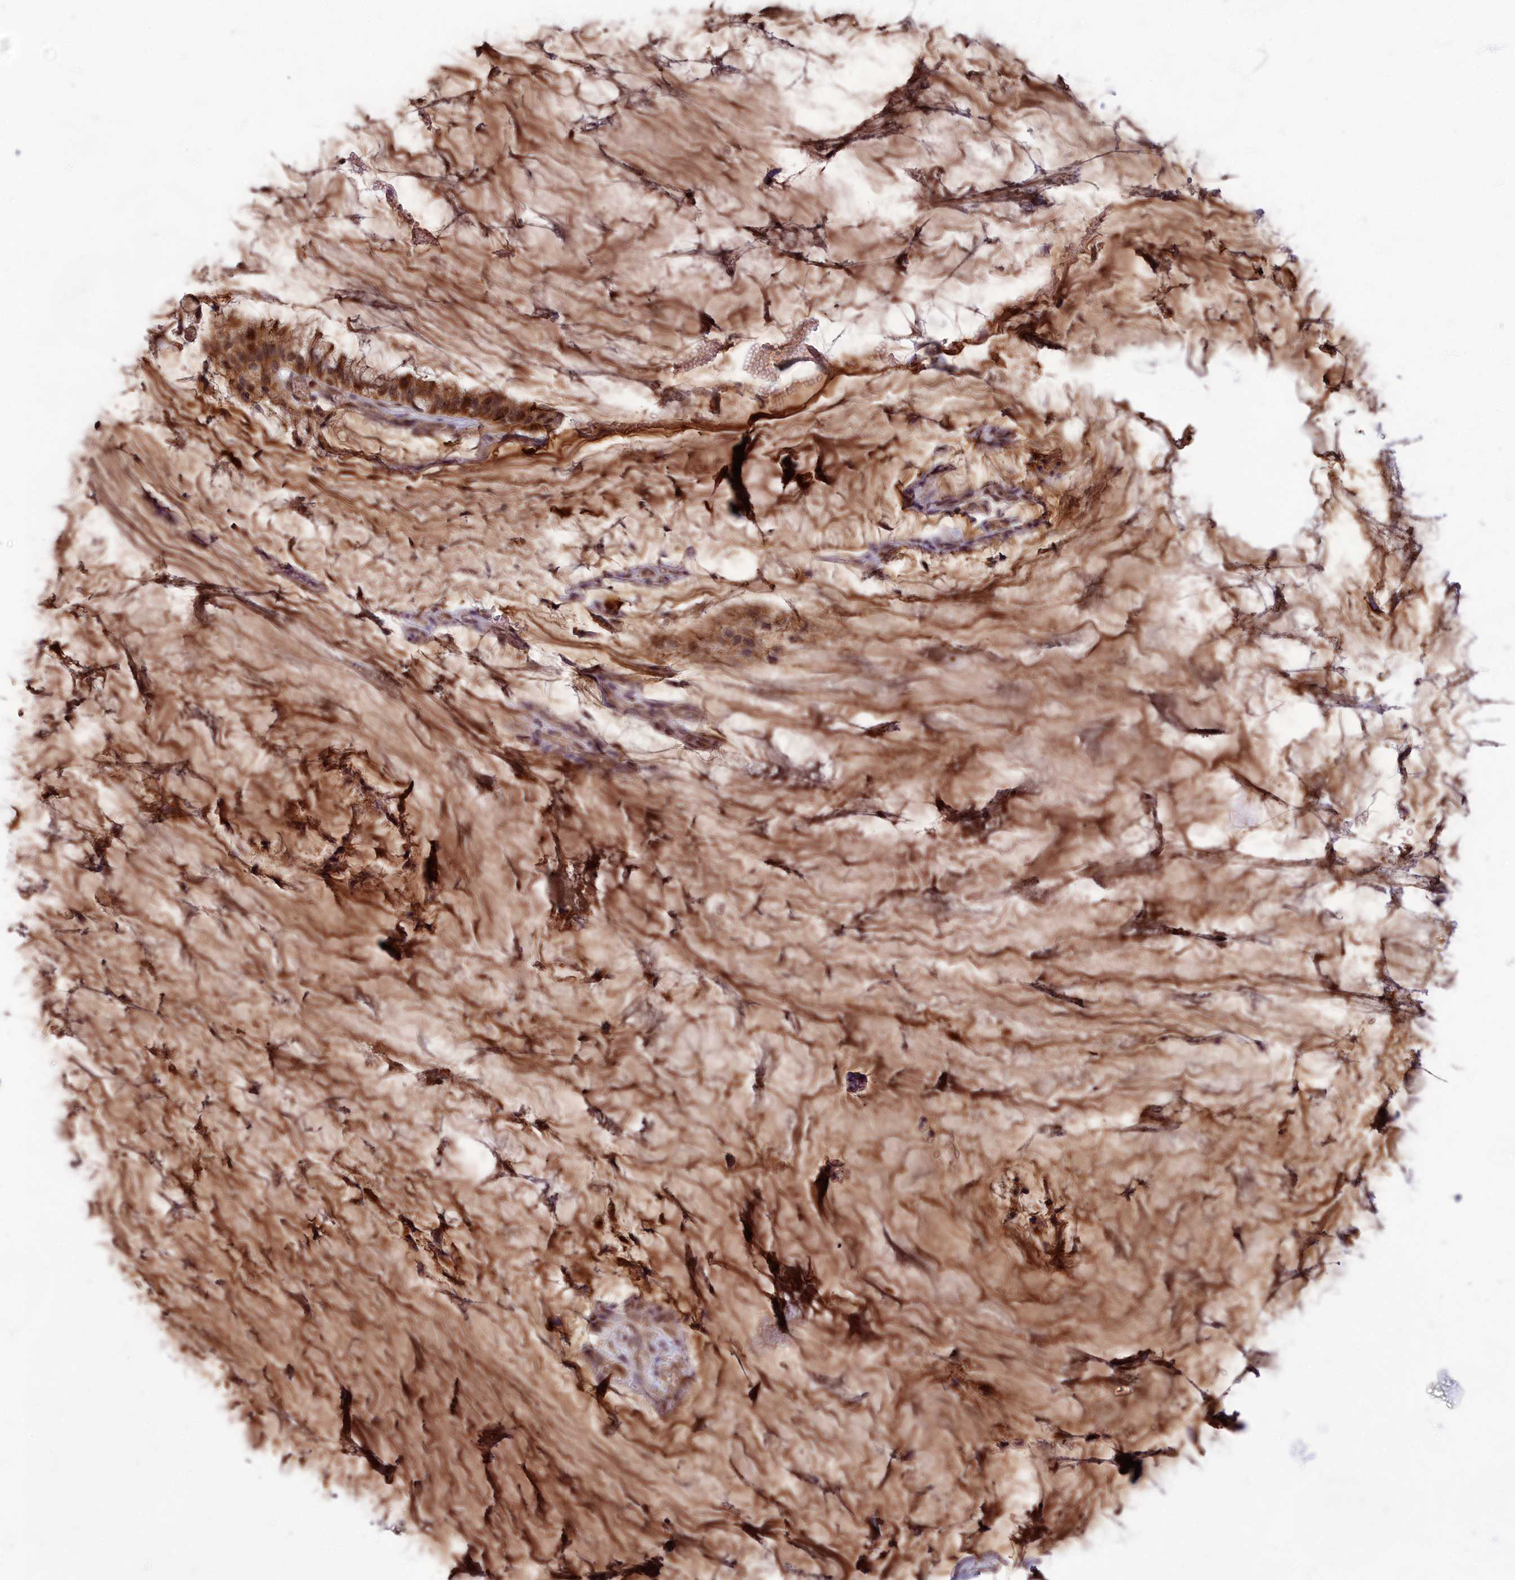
{"staining": {"intensity": "moderate", "quantity": ">75%", "location": "cytoplasmic/membranous,nuclear"}, "tissue": "ovarian cancer", "cell_type": "Tumor cells", "image_type": "cancer", "snomed": [{"axis": "morphology", "description": "Cystadenocarcinoma, mucinous, NOS"}, {"axis": "topography", "description": "Ovary"}], "caption": "A brown stain highlights moderate cytoplasmic/membranous and nuclear staining of a protein in human ovarian cancer tumor cells.", "gene": "EARS2", "patient": {"sex": "female", "age": 39}}